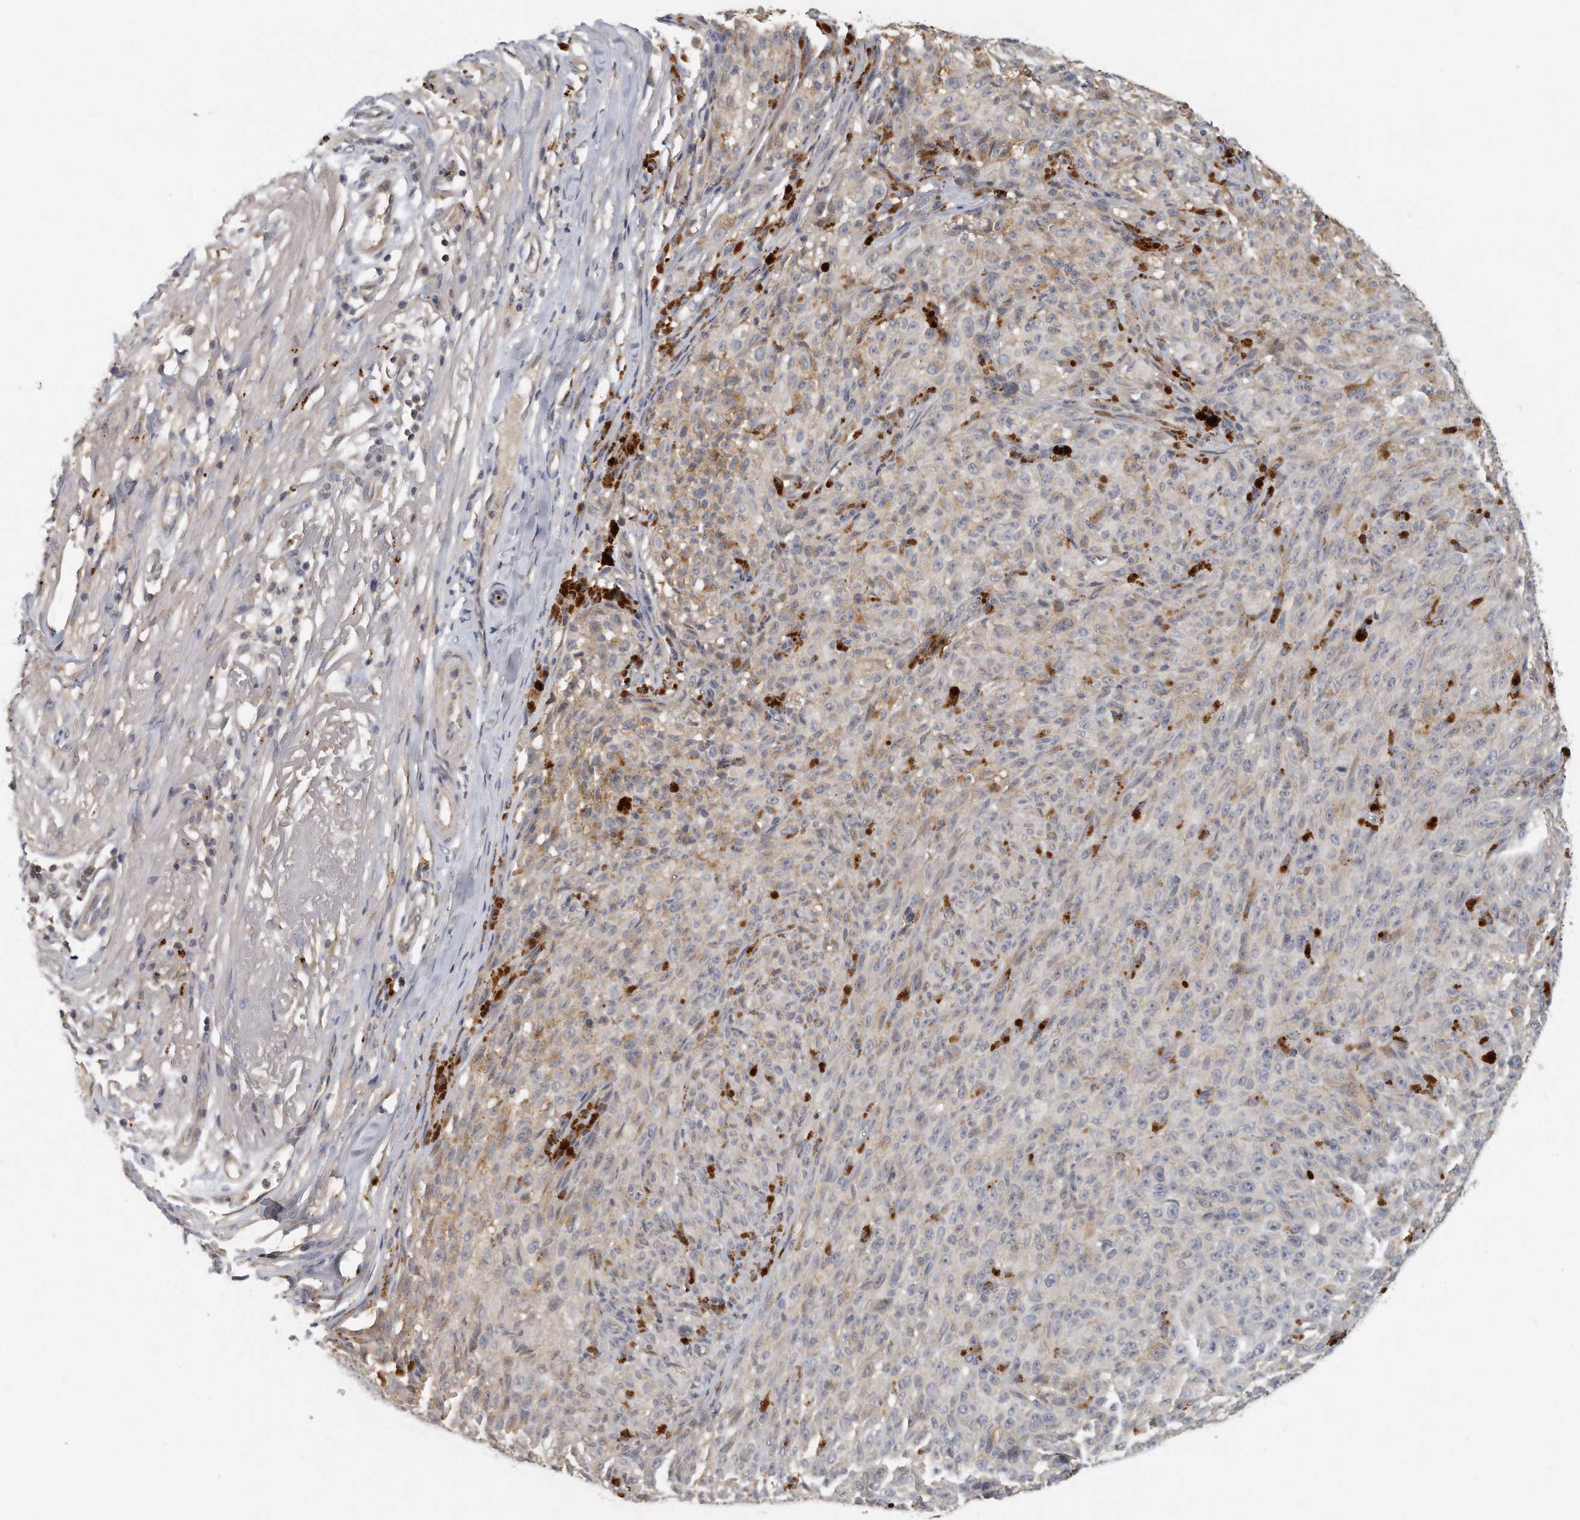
{"staining": {"intensity": "negative", "quantity": "none", "location": "none"}, "tissue": "melanoma", "cell_type": "Tumor cells", "image_type": "cancer", "snomed": [{"axis": "morphology", "description": "Malignant melanoma, NOS"}, {"axis": "topography", "description": "Skin"}], "caption": "There is no significant staining in tumor cells of melanoma.", "gene": "TRAPPC14", "patient": {"sex": "female", "age": 82}}